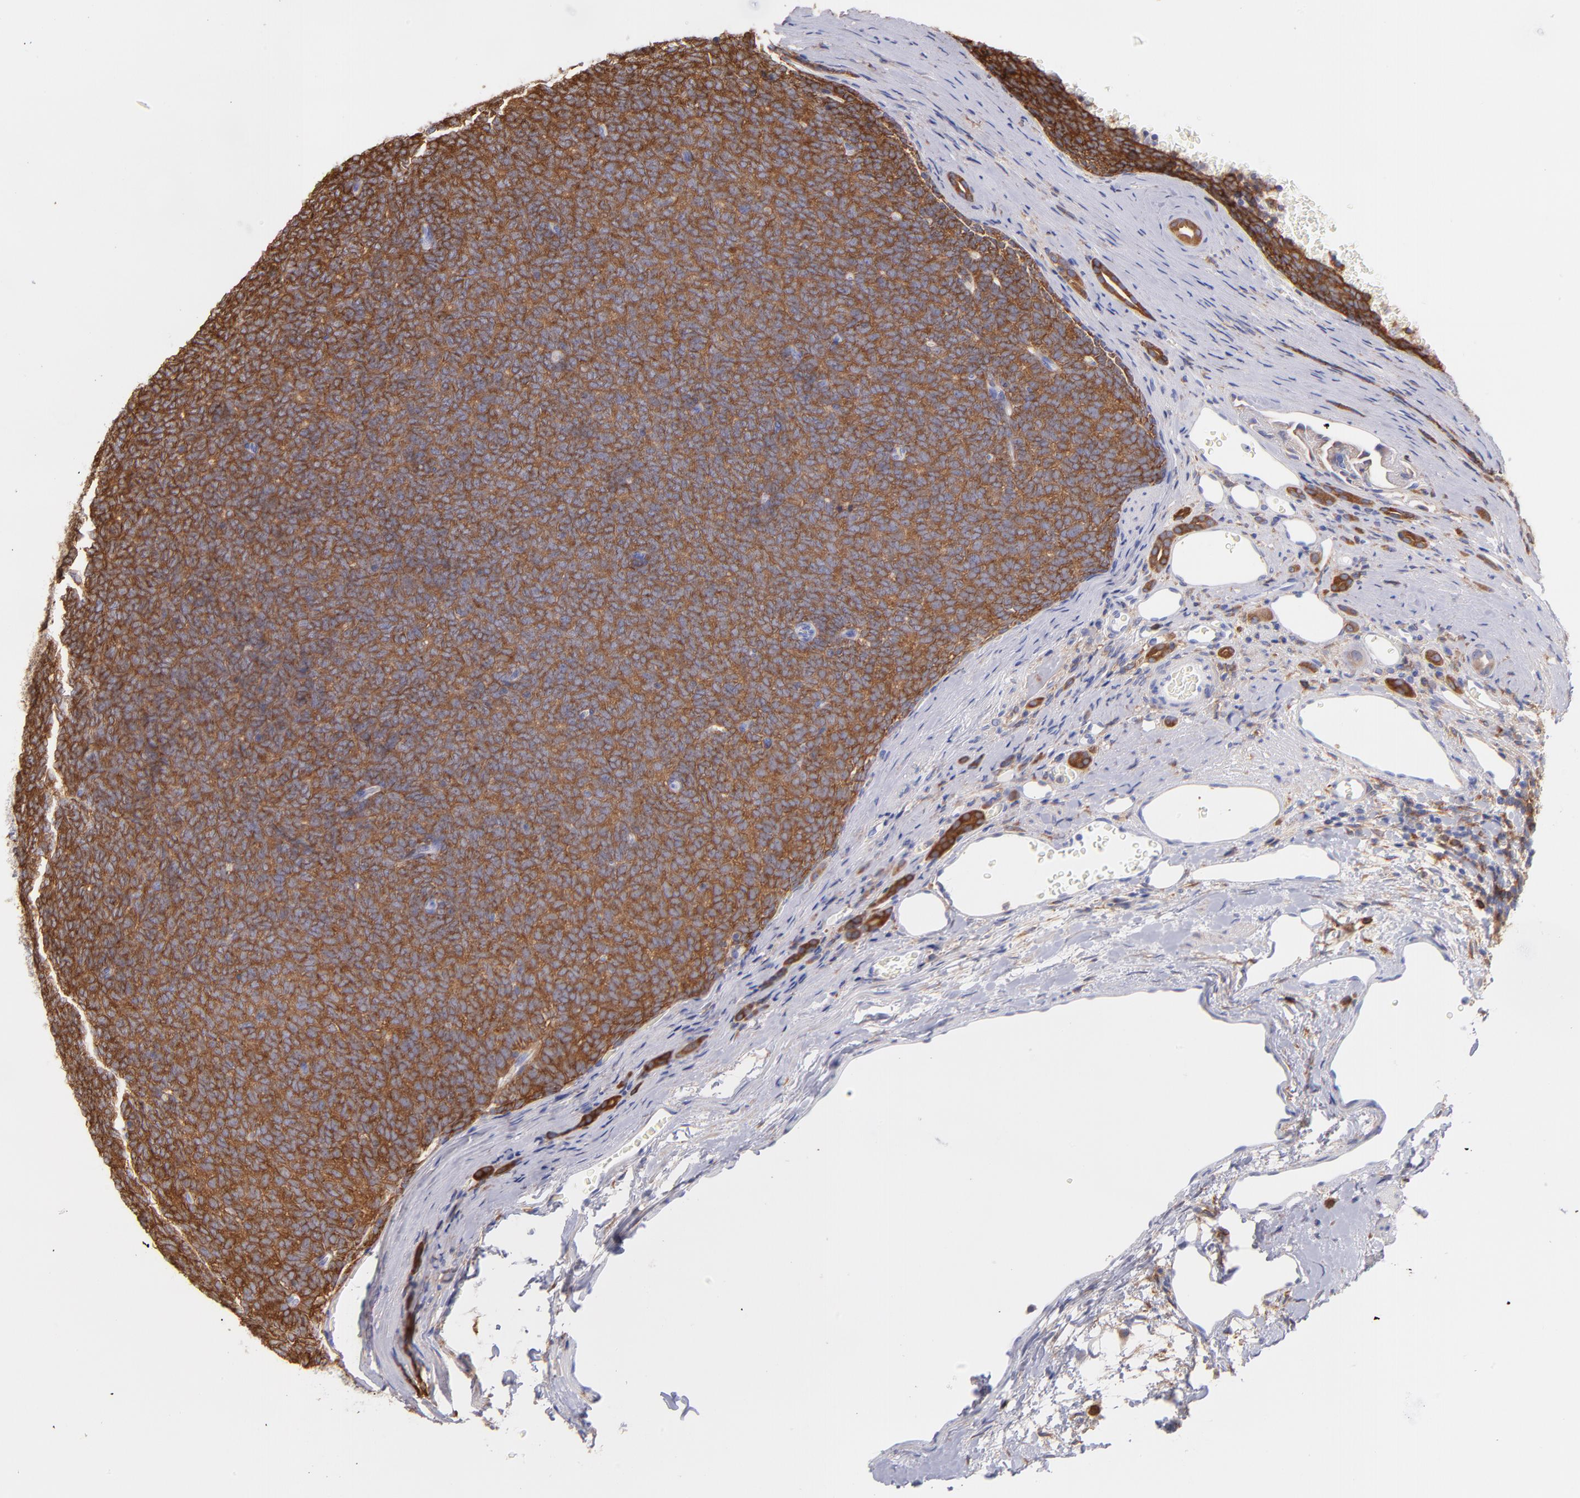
{"staining": {"intensity": "moderate", "quantity": ">75%", "location": "cytoplasmic/membranous"}, "tissue": "renal cancer", "cell_type": "Tumor cells", "image_type": "cancer", "snomed": [{"axis": "morphology", "description": "Neoplasm, malignant, NOS"}, {"axis": "topography", "description": "Kidney"}], "caption": "Protein expression analysis of human renal malignant neoplasm reveals moderate cytoplasmic/membranous staining in about >75% of tumor cells.", "gene": "PRKCA", "patient": {"sex": "male", "age": 28}}